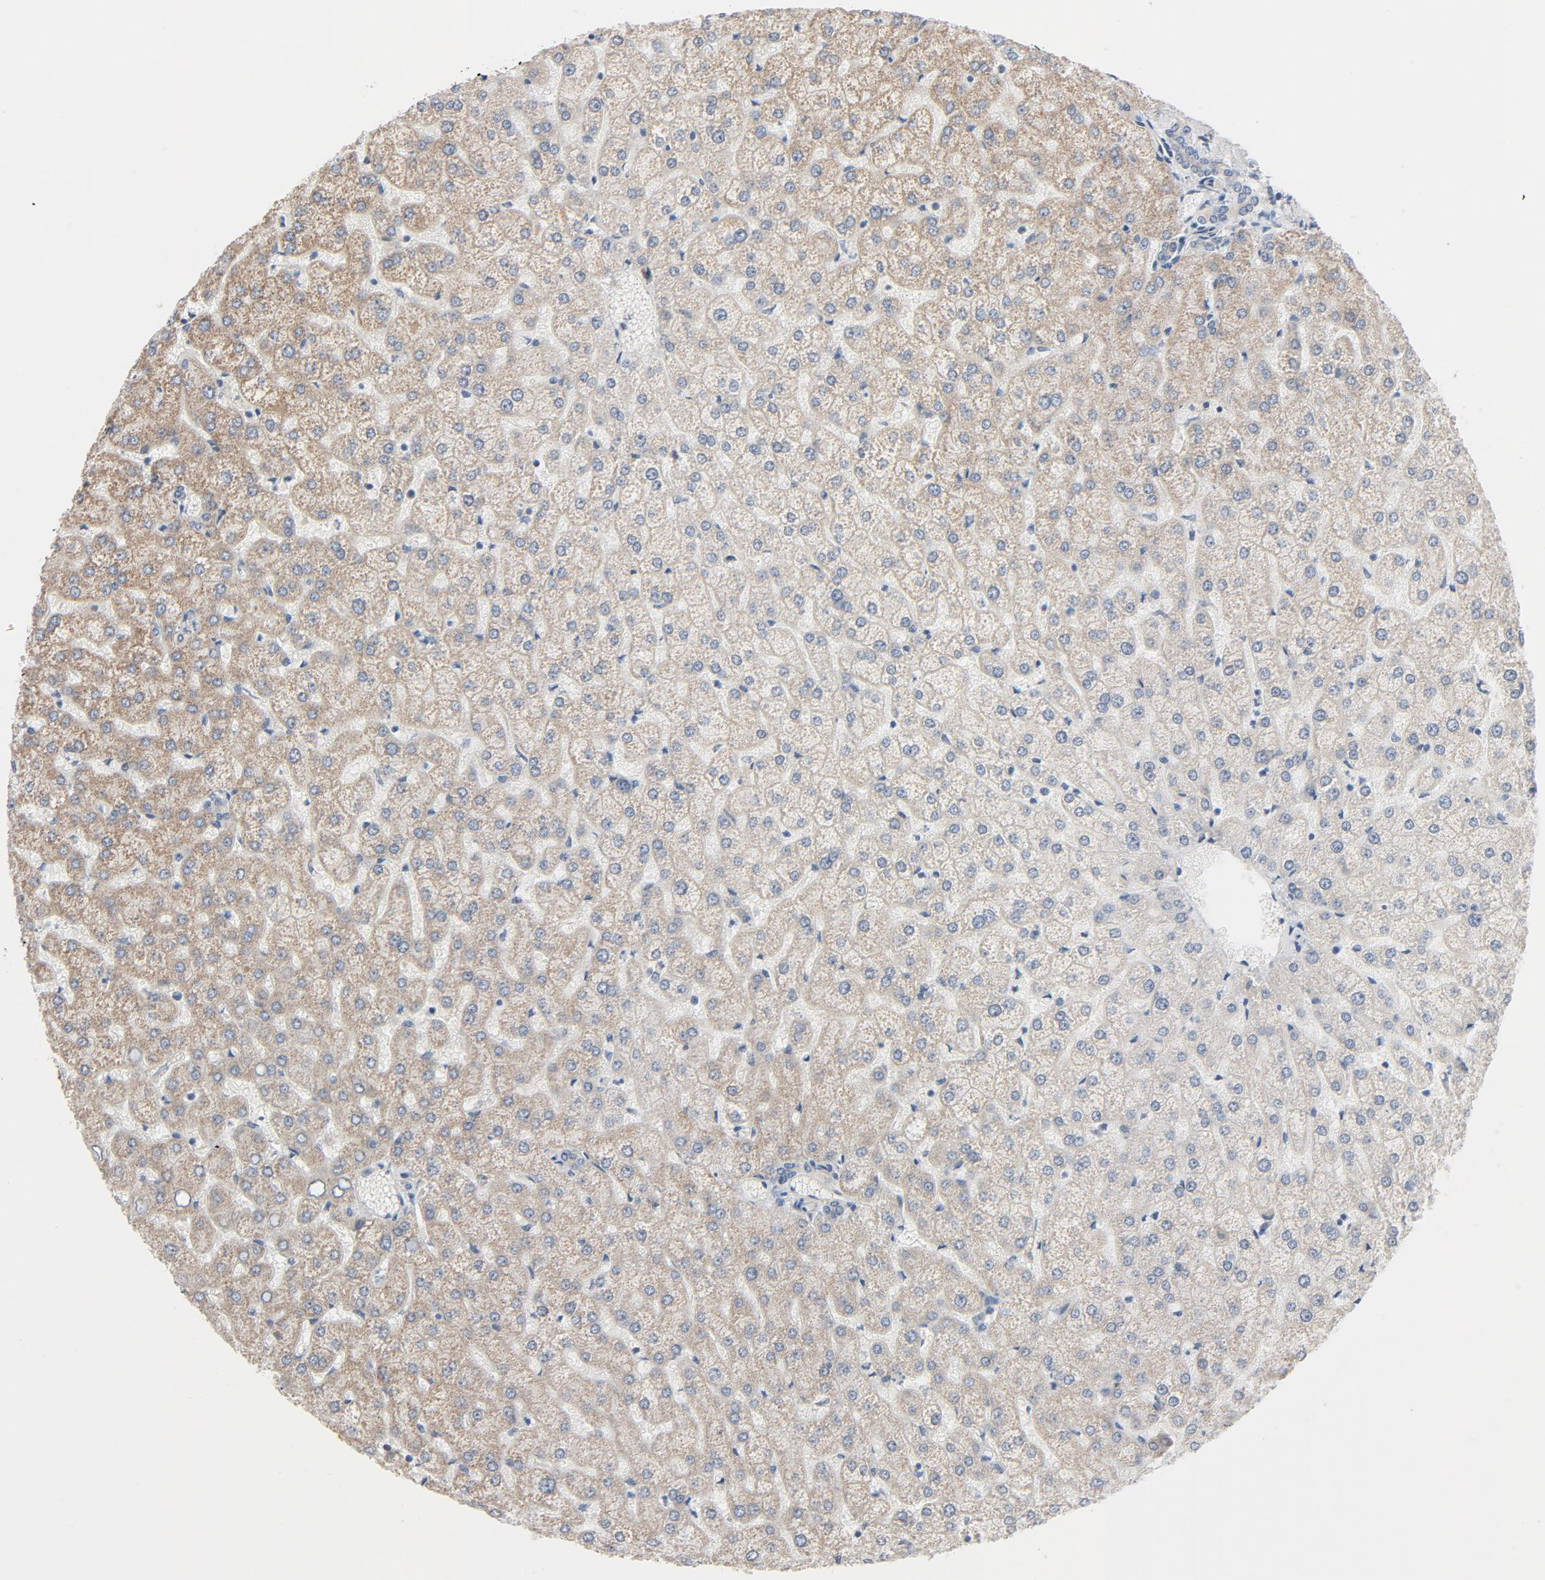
{"staining": {"intensity": "weak", "quantity": ">75%", "location": "cytoplasmic/membranous"}, "tissue": "liver", "cell_type": "Cholangiocytes", "image_type": "normal", "snomed": [{"axis": "morphology", "description": "Normal tissue, NOS"}, {"axis": "topography", "description": "Liver"}], "caption": "Unremarkable liver displays weak cytoplasmic/membranous staining in approximately >75% of cholangiocytes, visualized by immunohistochemistry.", "gene": "TRIOBP", "patient": {"sex": "female", "age": 32}}